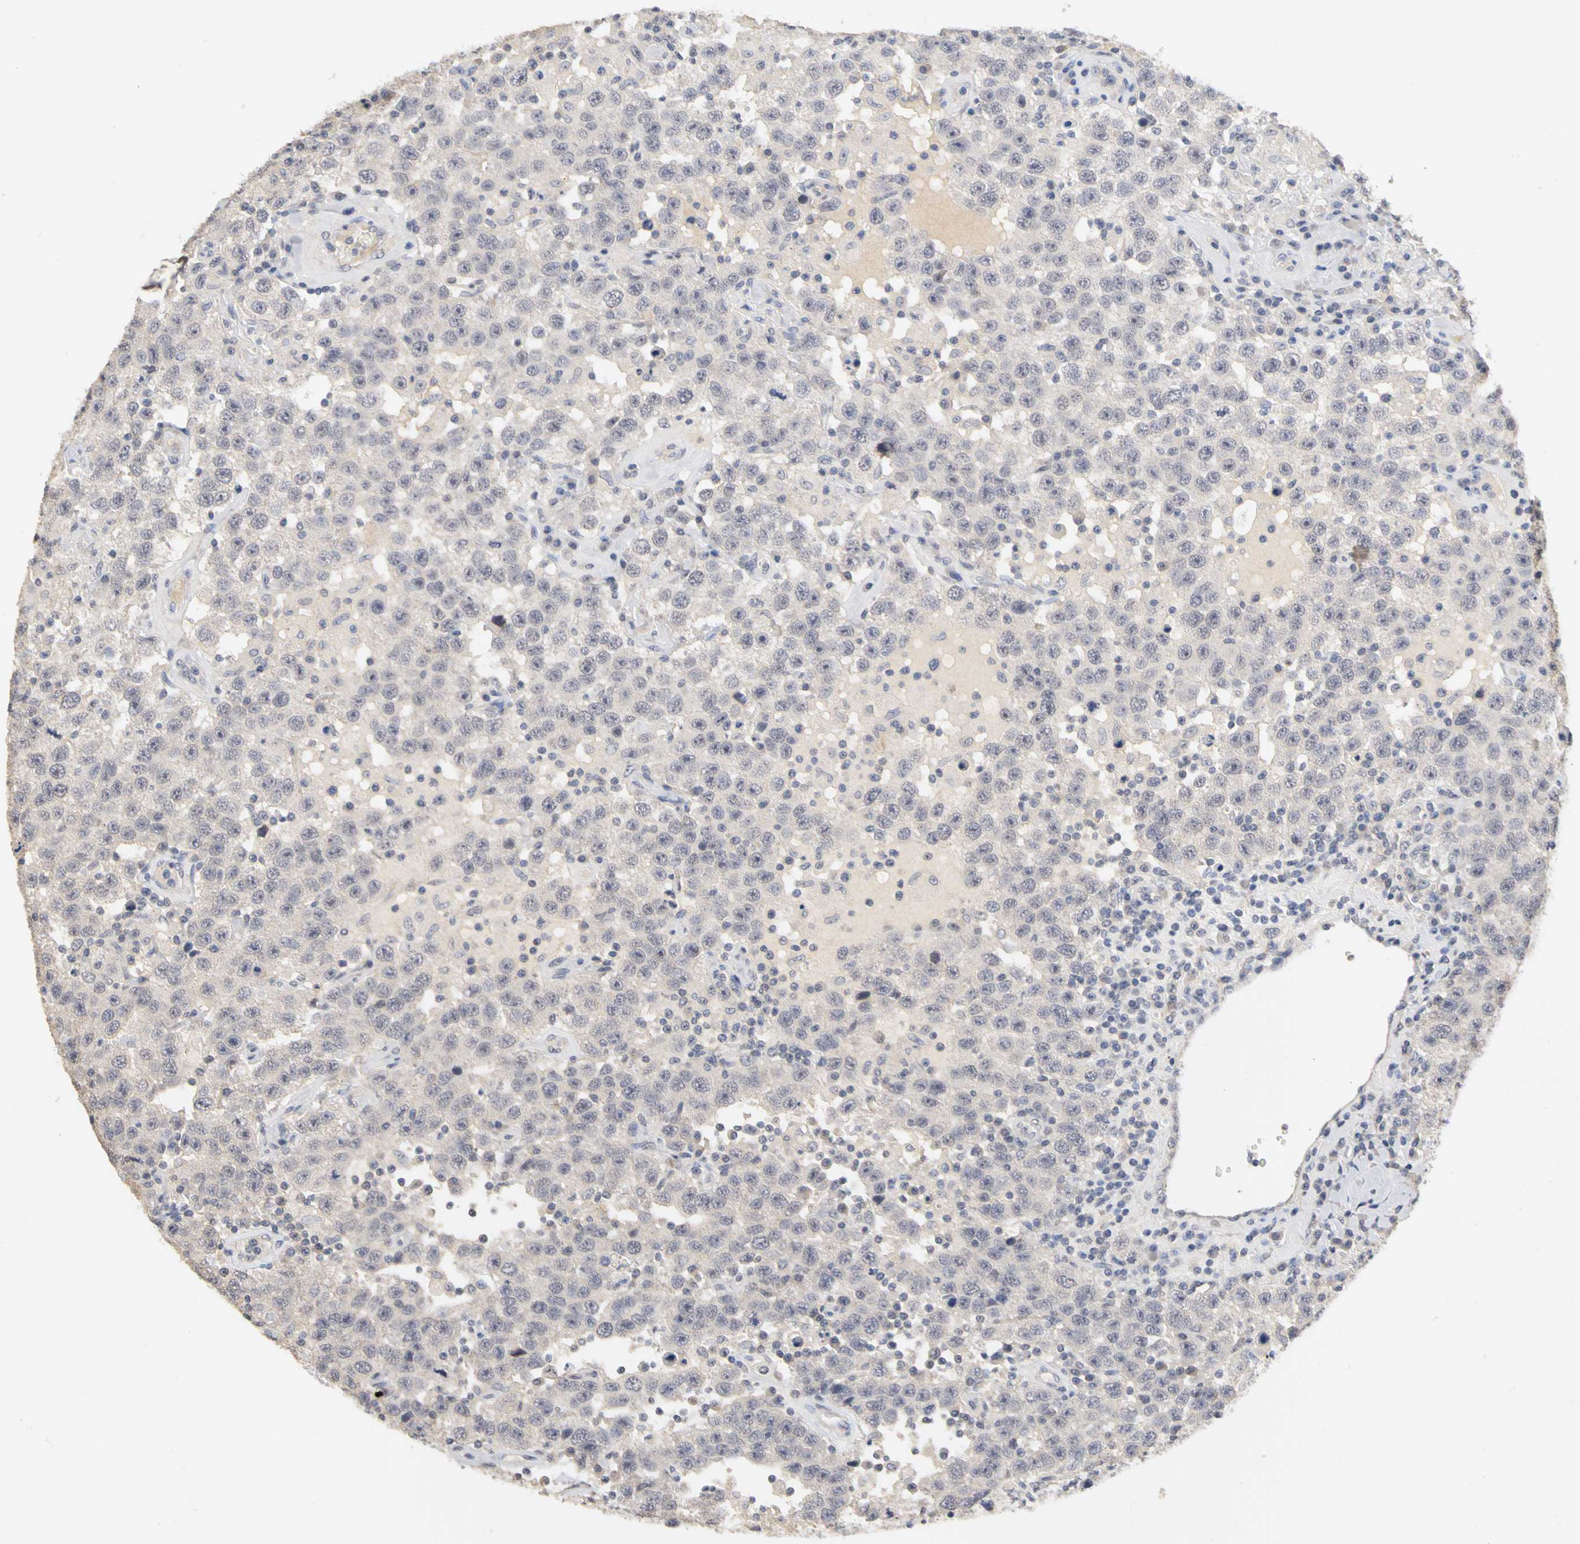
{"staining": {"intensity": "negative", "quantity": "none", "location": "none"}, "tissue": "testis cancer", "cell_type": "Tumor cells", "image_type": "cancer", "snomed": [{"axis": "morphology", "description": "Seminoma, NOS"}, {"axis": "topography", "description": "Testis"}], "caption": "Tumor cells show no significant protein positivity in testis cancer. (Brightfield microscopy of DAB immunohistochemistry at high magnification).", "gene": "PGR", "patient": {"sex": "male", "age": 41}}